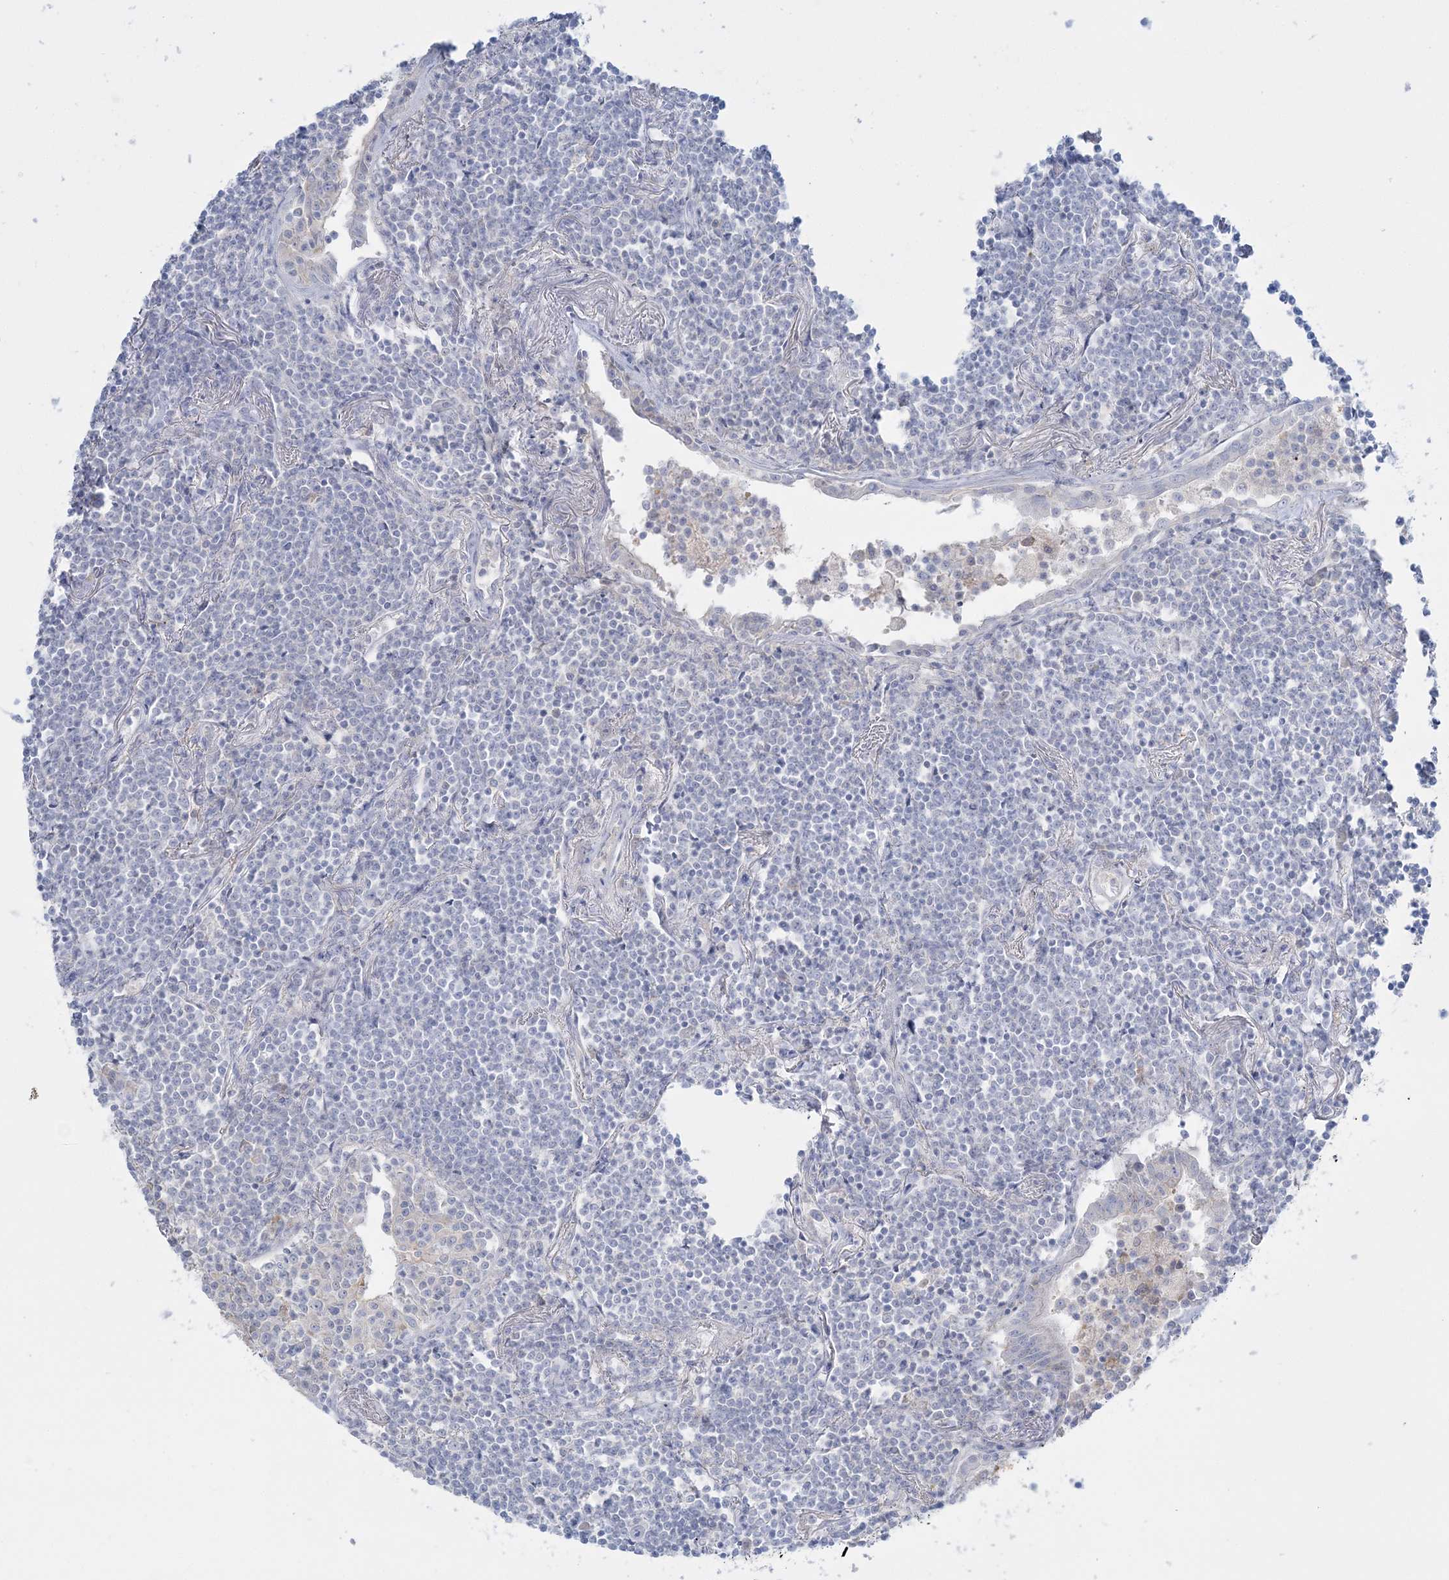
{"staining": {"intensity": "negative", "quantity": "none", "location": "none"}, "tissue": "lymphoma", "cell_type": "Tumor cells", "image_type": "cancer", "snomed": [{"axis": "morphology", "description": "Malignant lymphoma, non-Hodgkin's type, Low grade"}, {"axis": "topography", "description": "Lung"}], "caption": "Immunohistochemistry (IHC) image of neoplastic tissue: human low-grade malignant lymphoma, non-Hodgkin's type stained with DAB exhibits no significant protein expression in tumor cells.", "gene": "WDSUB1", "patient": {"sex": "female", "age": 71}}